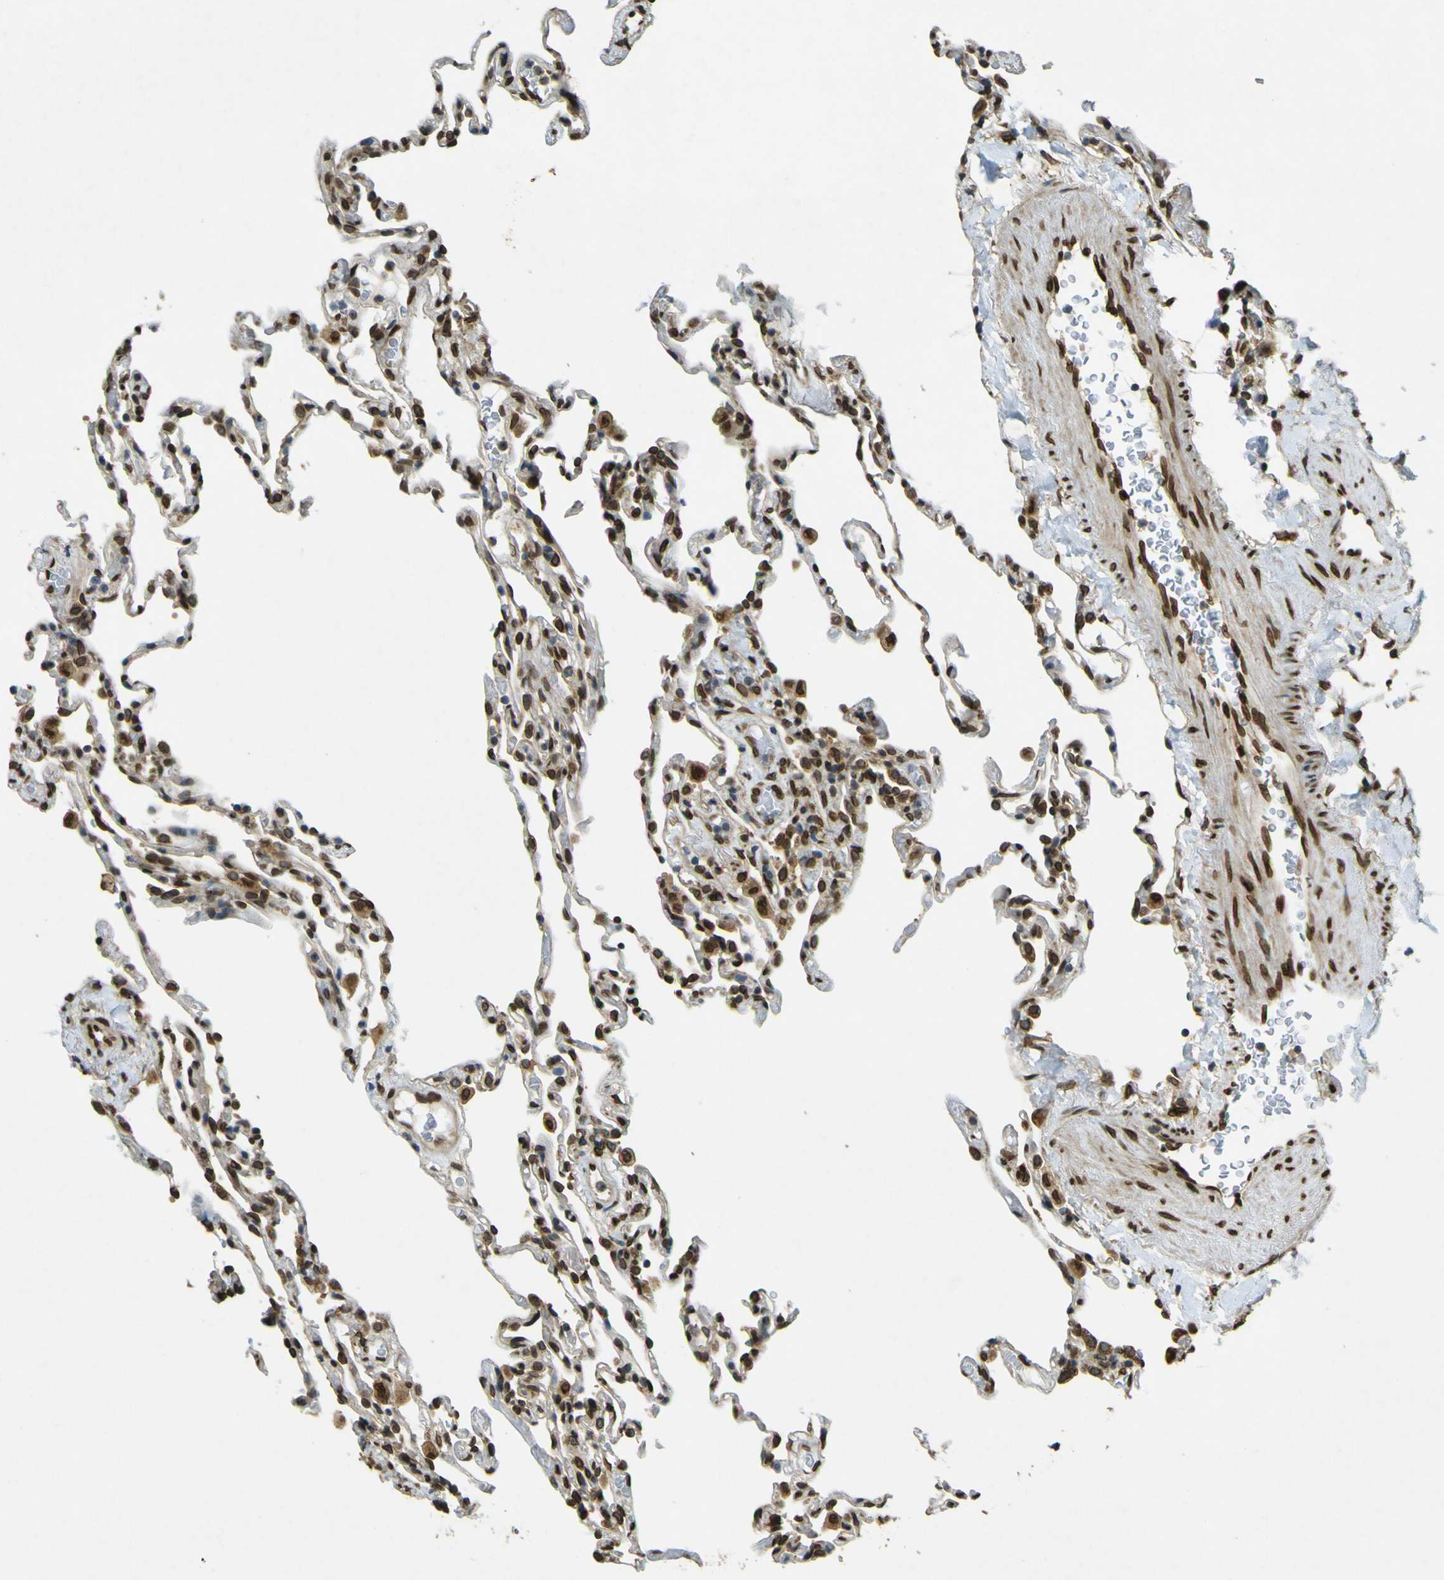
{"staining": {"intensity": "strong", "quantity": ">75%", "location": "cytoplasmic/membranous,nuclear"}, "tissue": "lung", "cell_type": "Alveolar cells", "image_type": "normal", "snomed": [{"axis": "morphology", "description": "Normal tissue, NOS"}, {"axis": "topography", "description": "Lung"}], "caption": "Immunohistochemistry (DAB (3,3'-diaminobenzidine)) staining of benign lung shows strong cytoplasmic/membranous,nuclear protein positivity in about >75% of alveolar cells.", "gene": "GALNT1", "patient": {"sex": "male", "age": 59}}